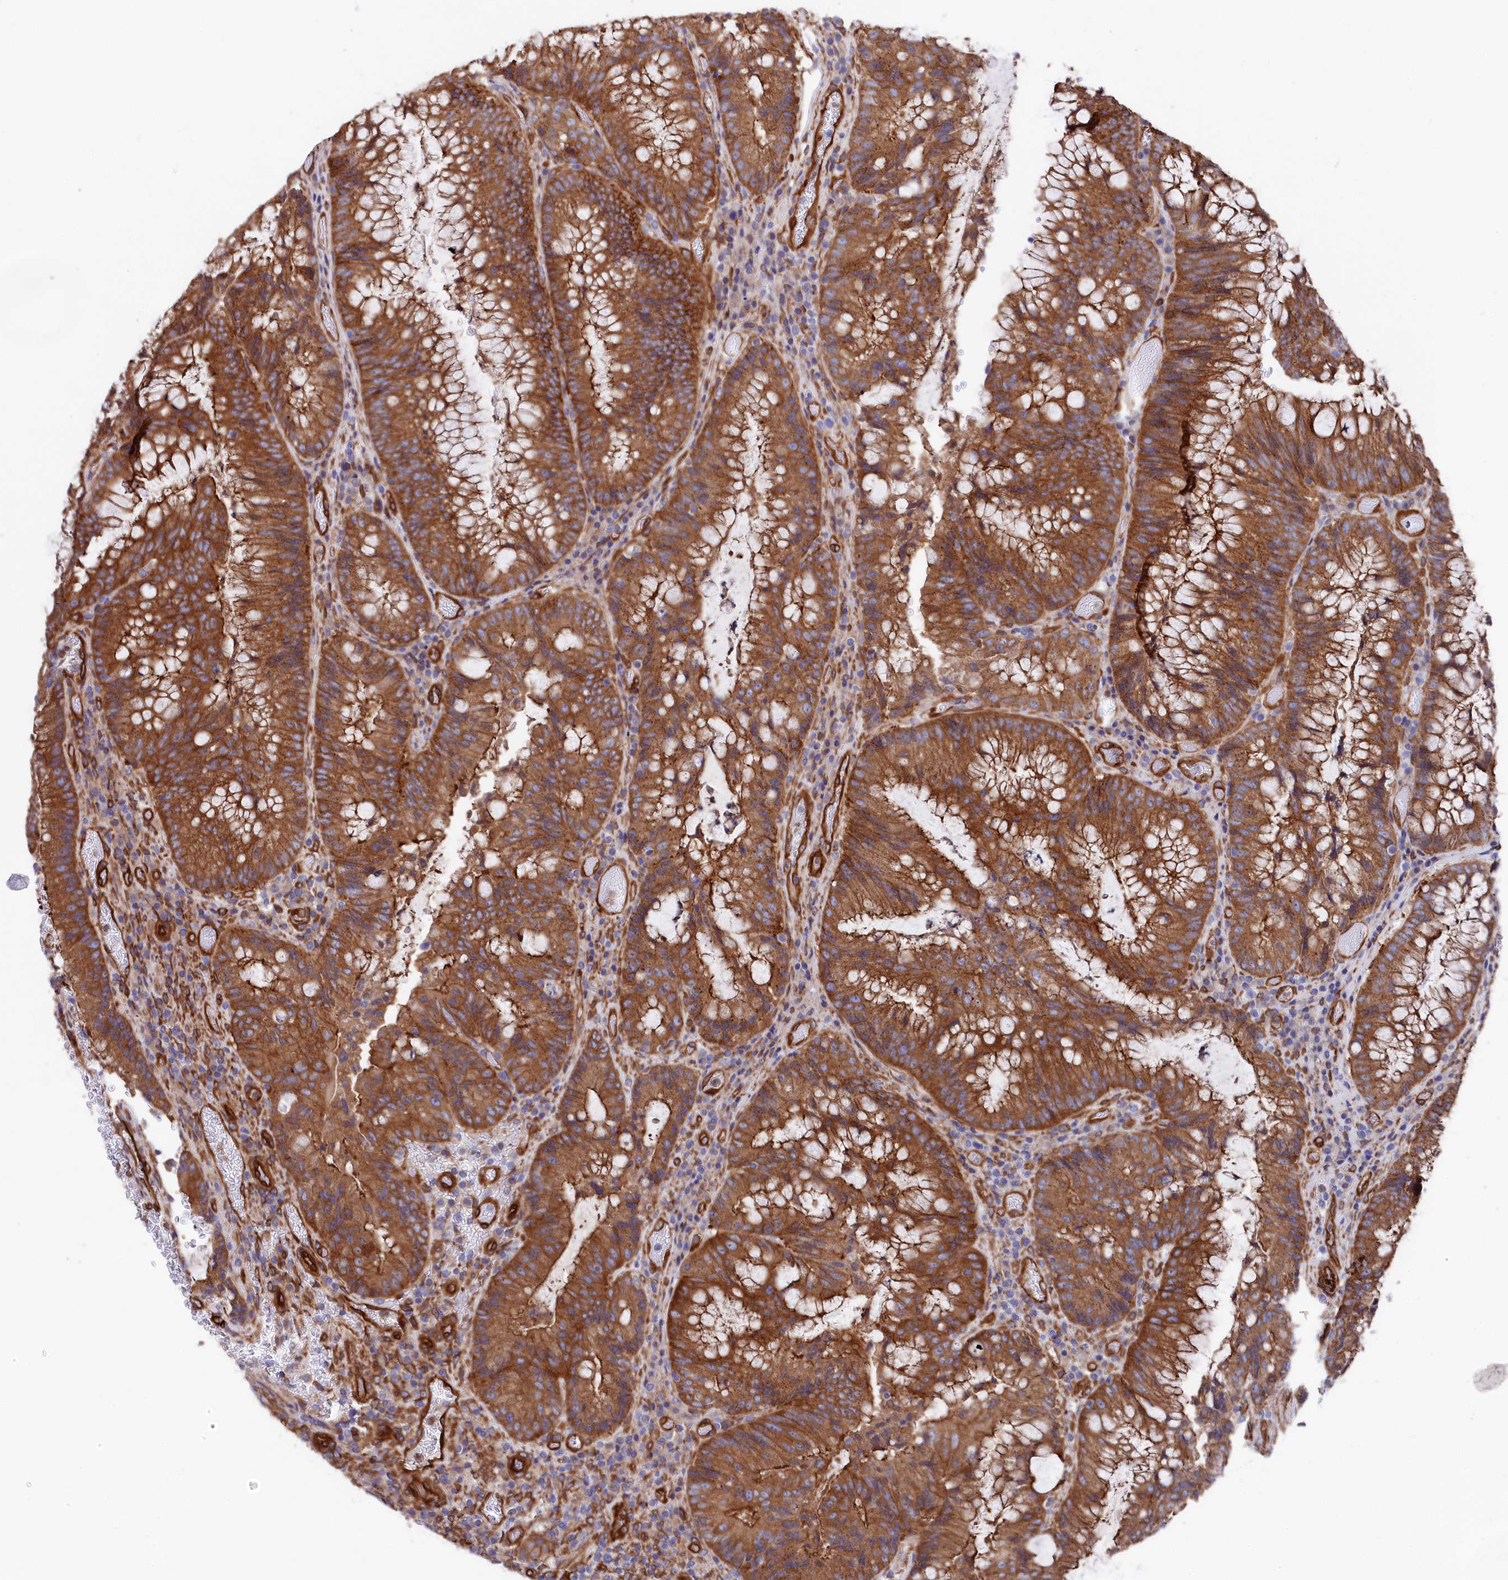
{"staining": {"intensity": "strong", "quantity": ">75%", "location": "cytoplasmic/membranous"}, "tissue": "colorectal cancer", "cell_type": "Tumor cells", "image_type": "cancer", "snomed": [{"axis": "morphology", "description": "Adenocarcinoma, NOS"}, {"axis": "topography", "description": "Rectum"}], "caption": "Immunohistochemistry image of human colorectal cancer stained for a protein (brown), which displays high levels of strong cytoplasmic/membranous expression in approximately >75% of tumor cells.", "gene": "TNKS1BP1", "patient": {"sex": "male", "age": 69}}